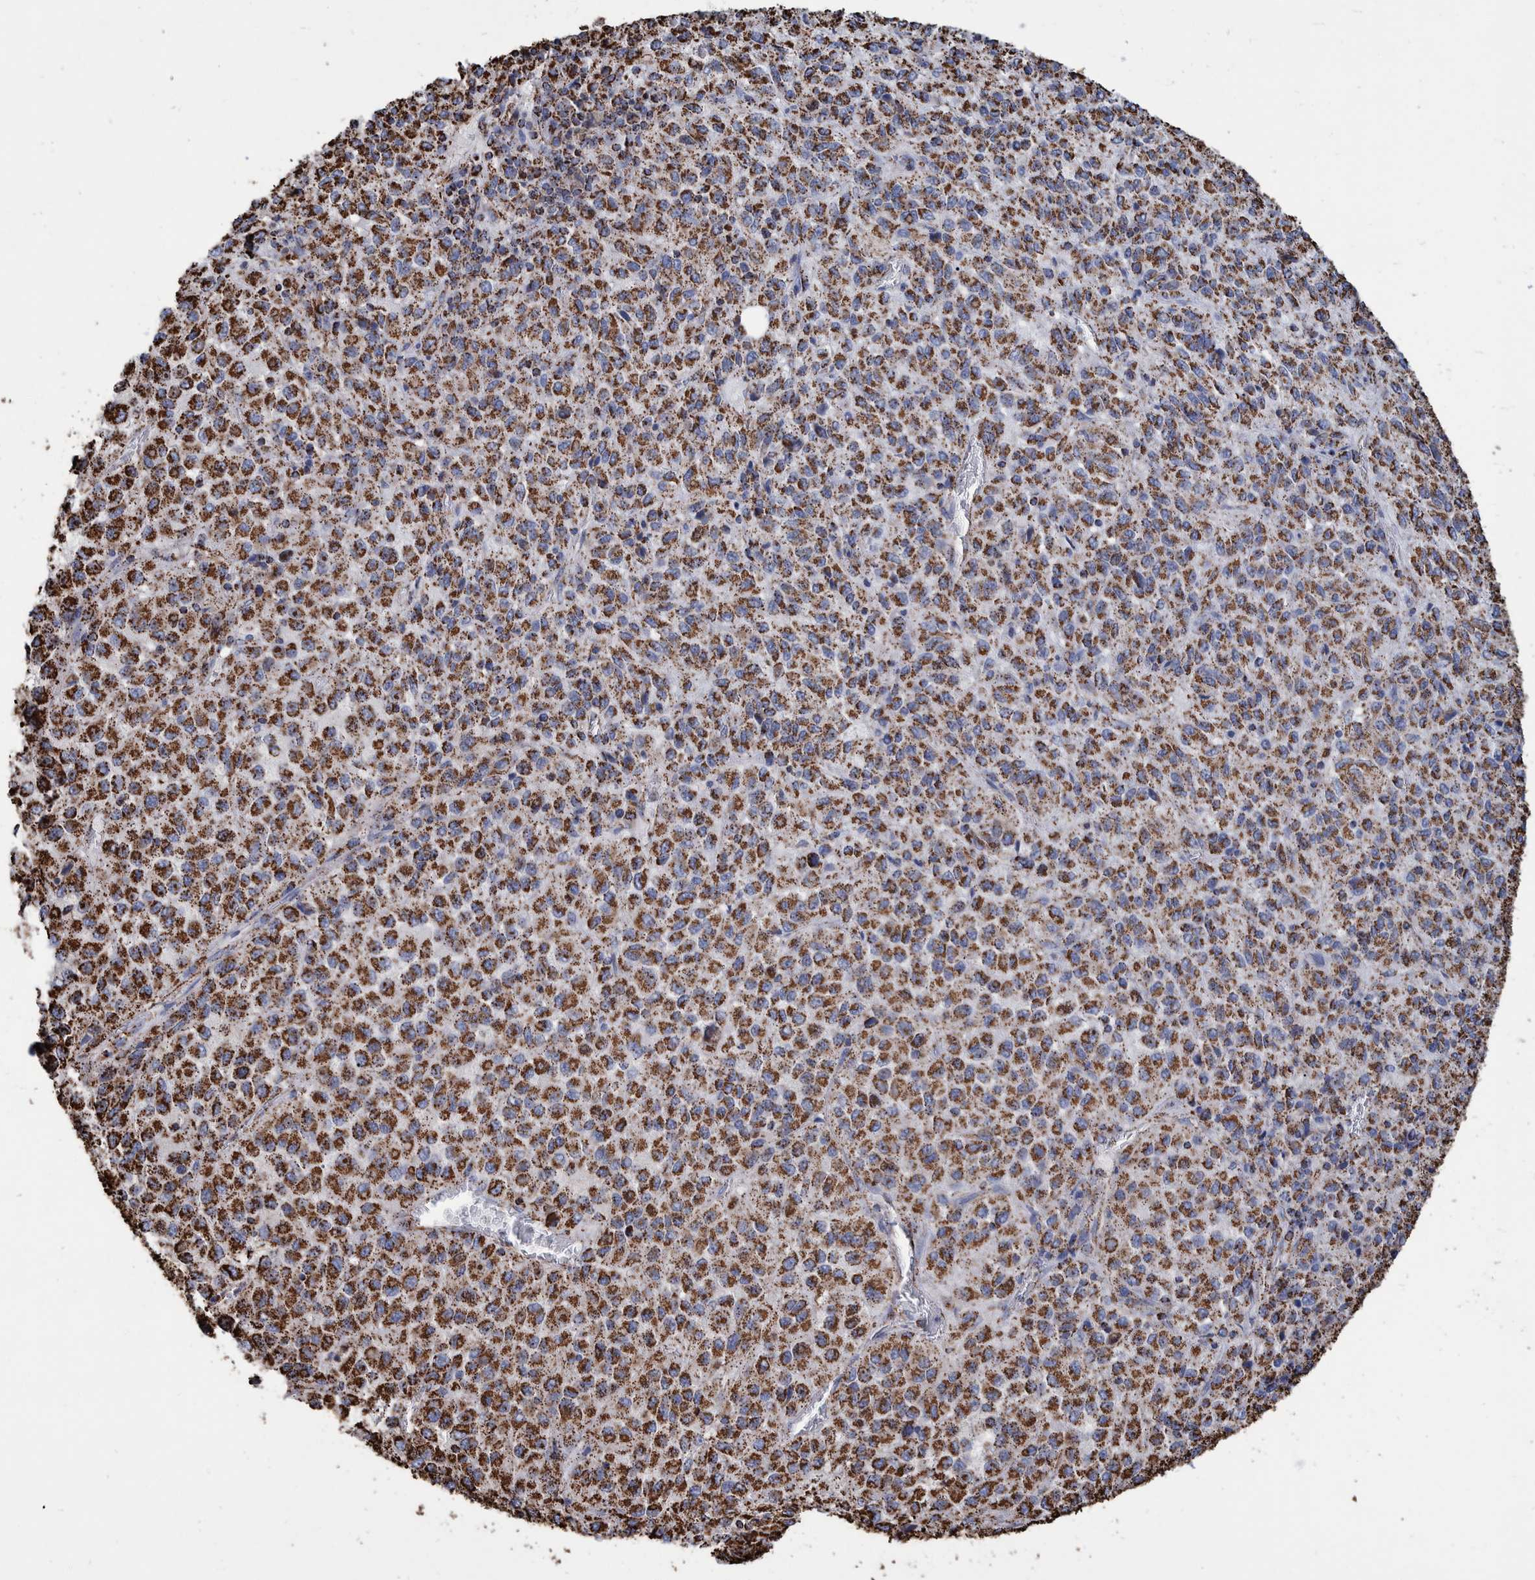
{"staining": {"intensity": "strong", "quantity": ">75%", "location": "cytoplasmic/membranous"}, "tissue": "melanoma", "cell_type": "Tumor cells", "image_type": "cancer", "snomed": [{"axis": "morphology", "description": "Malignant melanoma, Metastatic site"}, {"axis": "topography", "description": "Lung"}], "caption": "Melanoma stained with immunohistochemistry exhibits strong cytoplasmic/membranous staining in about >75% of tumor cells.", "gene": "VPS26C", "patient": {"sex": "male", "age": 64}}